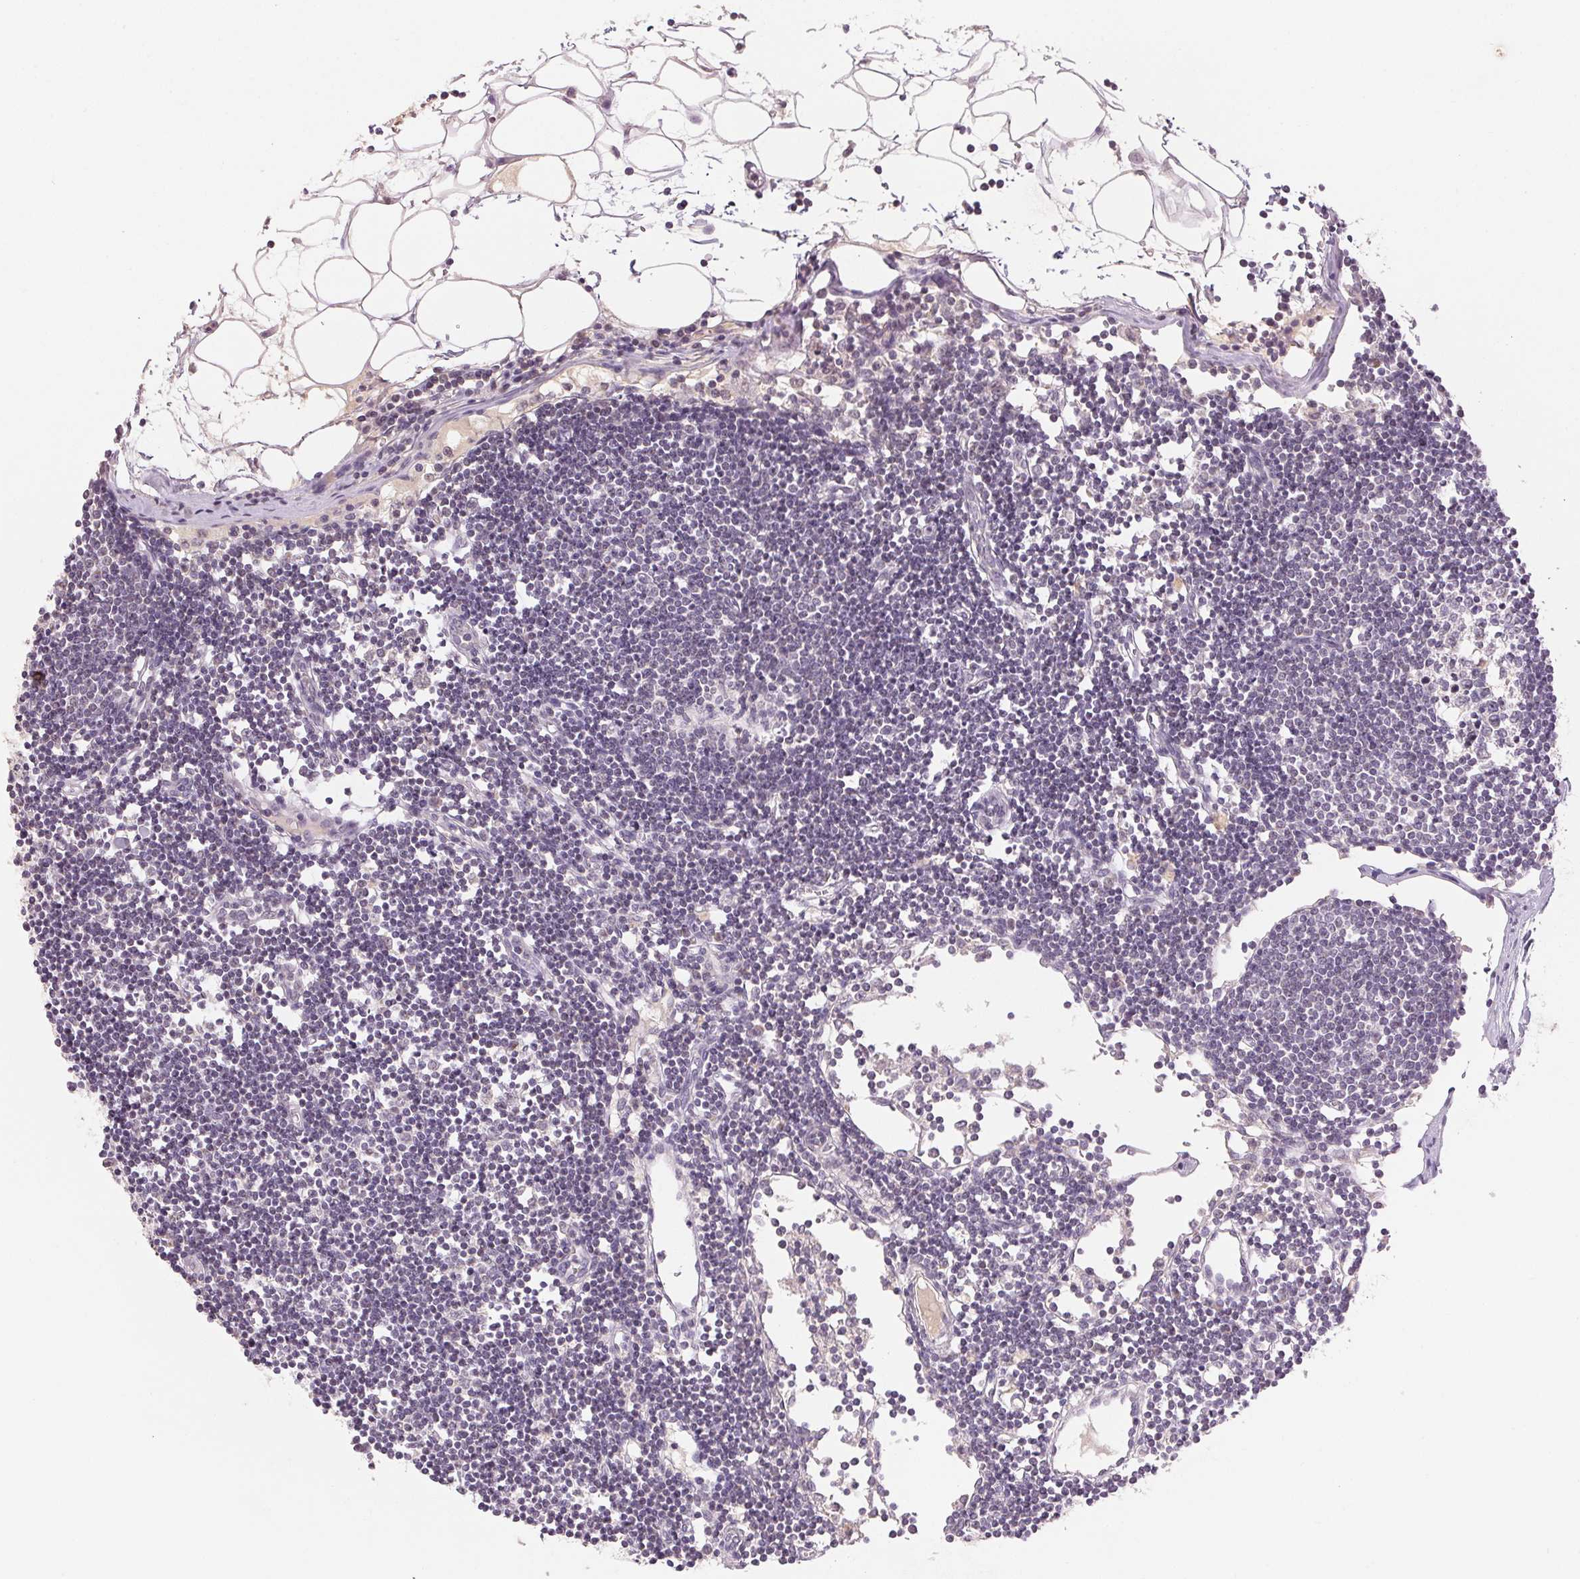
{"staining": {"intensity": "negative", "quantity": "none", "location": "none"}, "tissue": "lymph node", "cell_type": "Germinal center cells", "image_type": "normal", "snomed": [{"axis": "morphology", "description": "Normal tissue, NOS"}, {"axis": "topography", "description": "Lymph node"}], "caption": "Lymph node stained for a protein using immunohistochemistry (IHC) exhibits no positivity germinal center cells.", "gene": "CLASP1", "patient": {"sex": "female", "age": 65}}